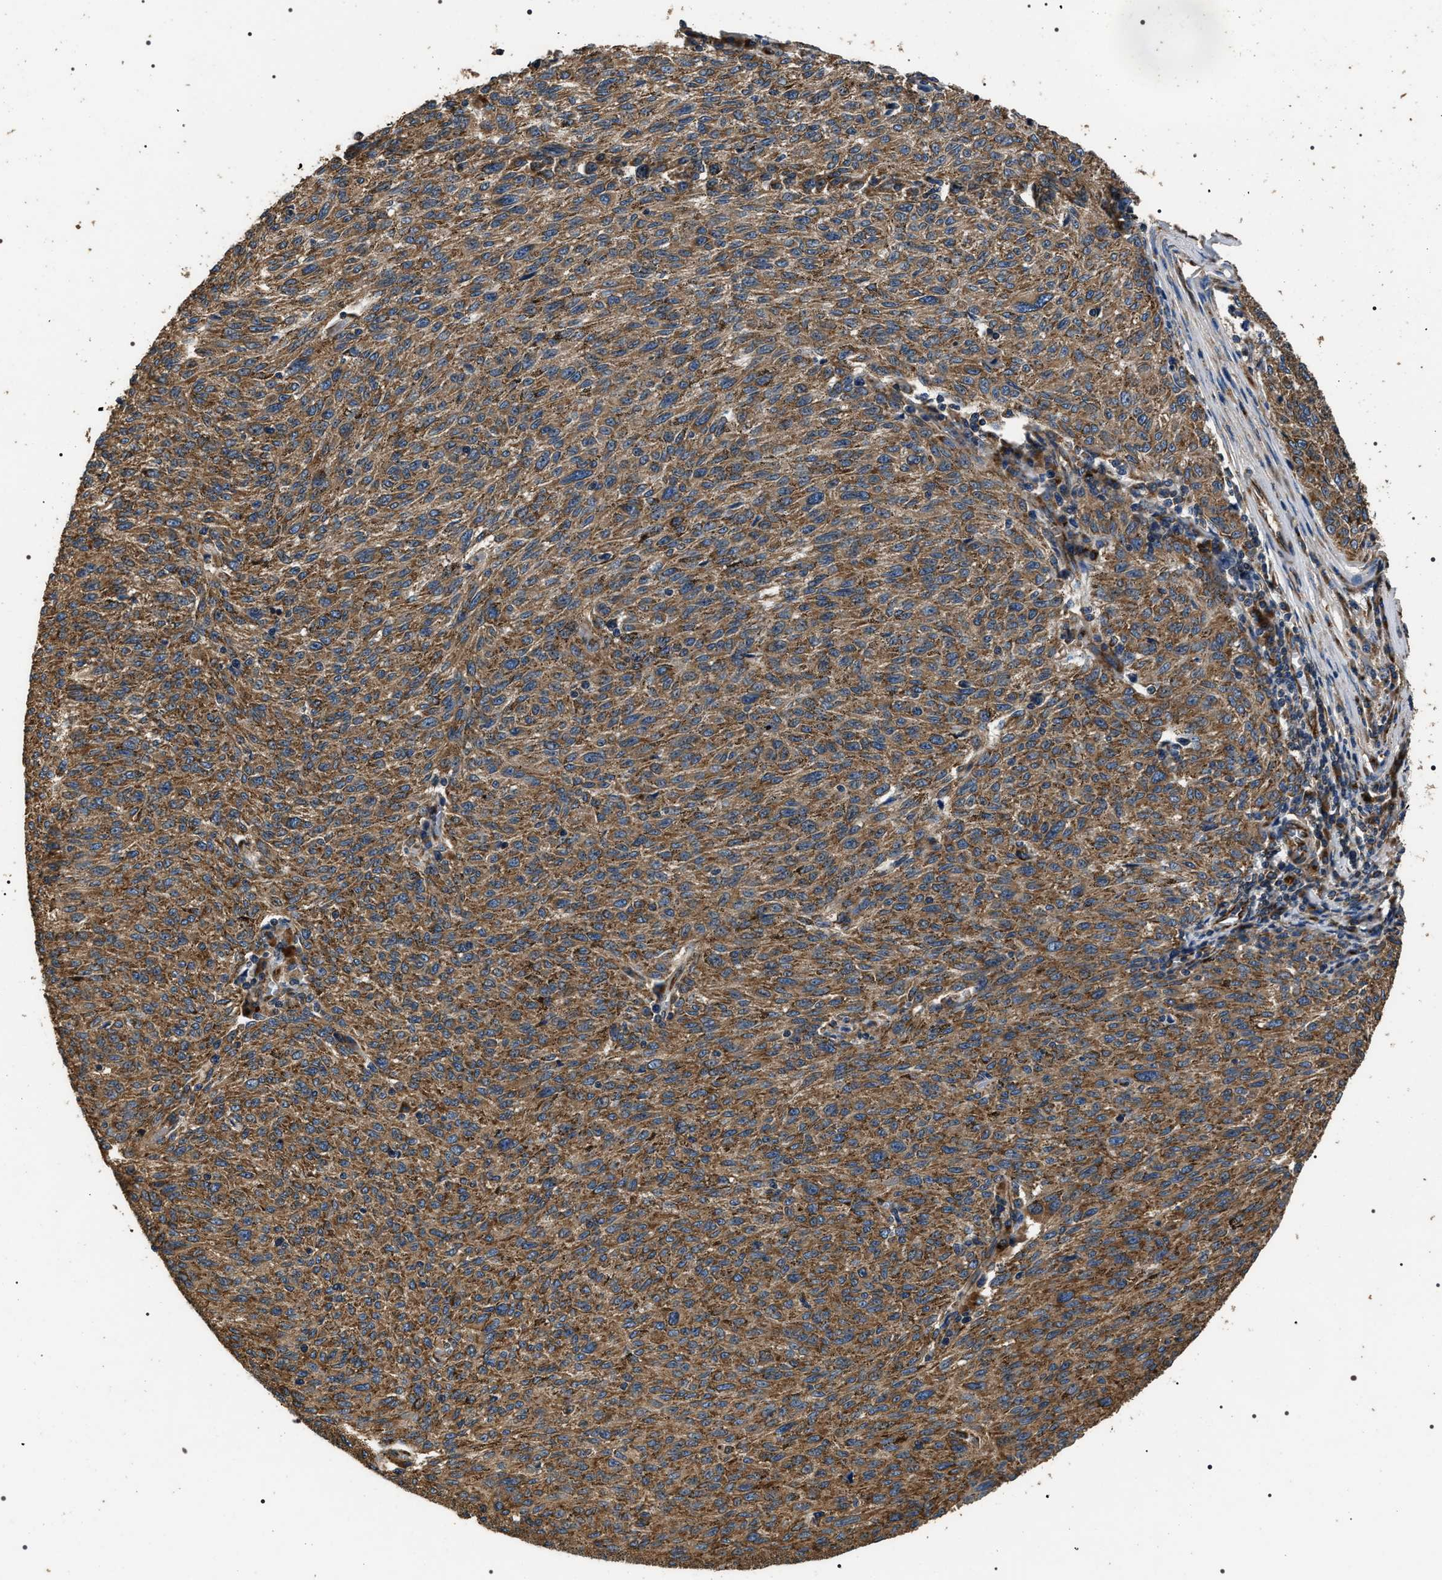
{"staining": {"intensity": "moderate", "quantity": ">75%", "location": "cytoplasmic/membranous"}, "tissue": "melanoma", "cell_type": "Tumor cells", "image_type": "cancer", "snomed": [{"axis": "morphology", "description": "Malignant melanoma, NOS"}, {"axis": "topography", "description": "Skin"}], "caption": "Moderate cytoplasmic/membranous expression for a protein is seen in about >75% of tumor cells of melanoma using IHC.", "gene": "KTN1", "patient": {"sex": "female", "age": 72}}